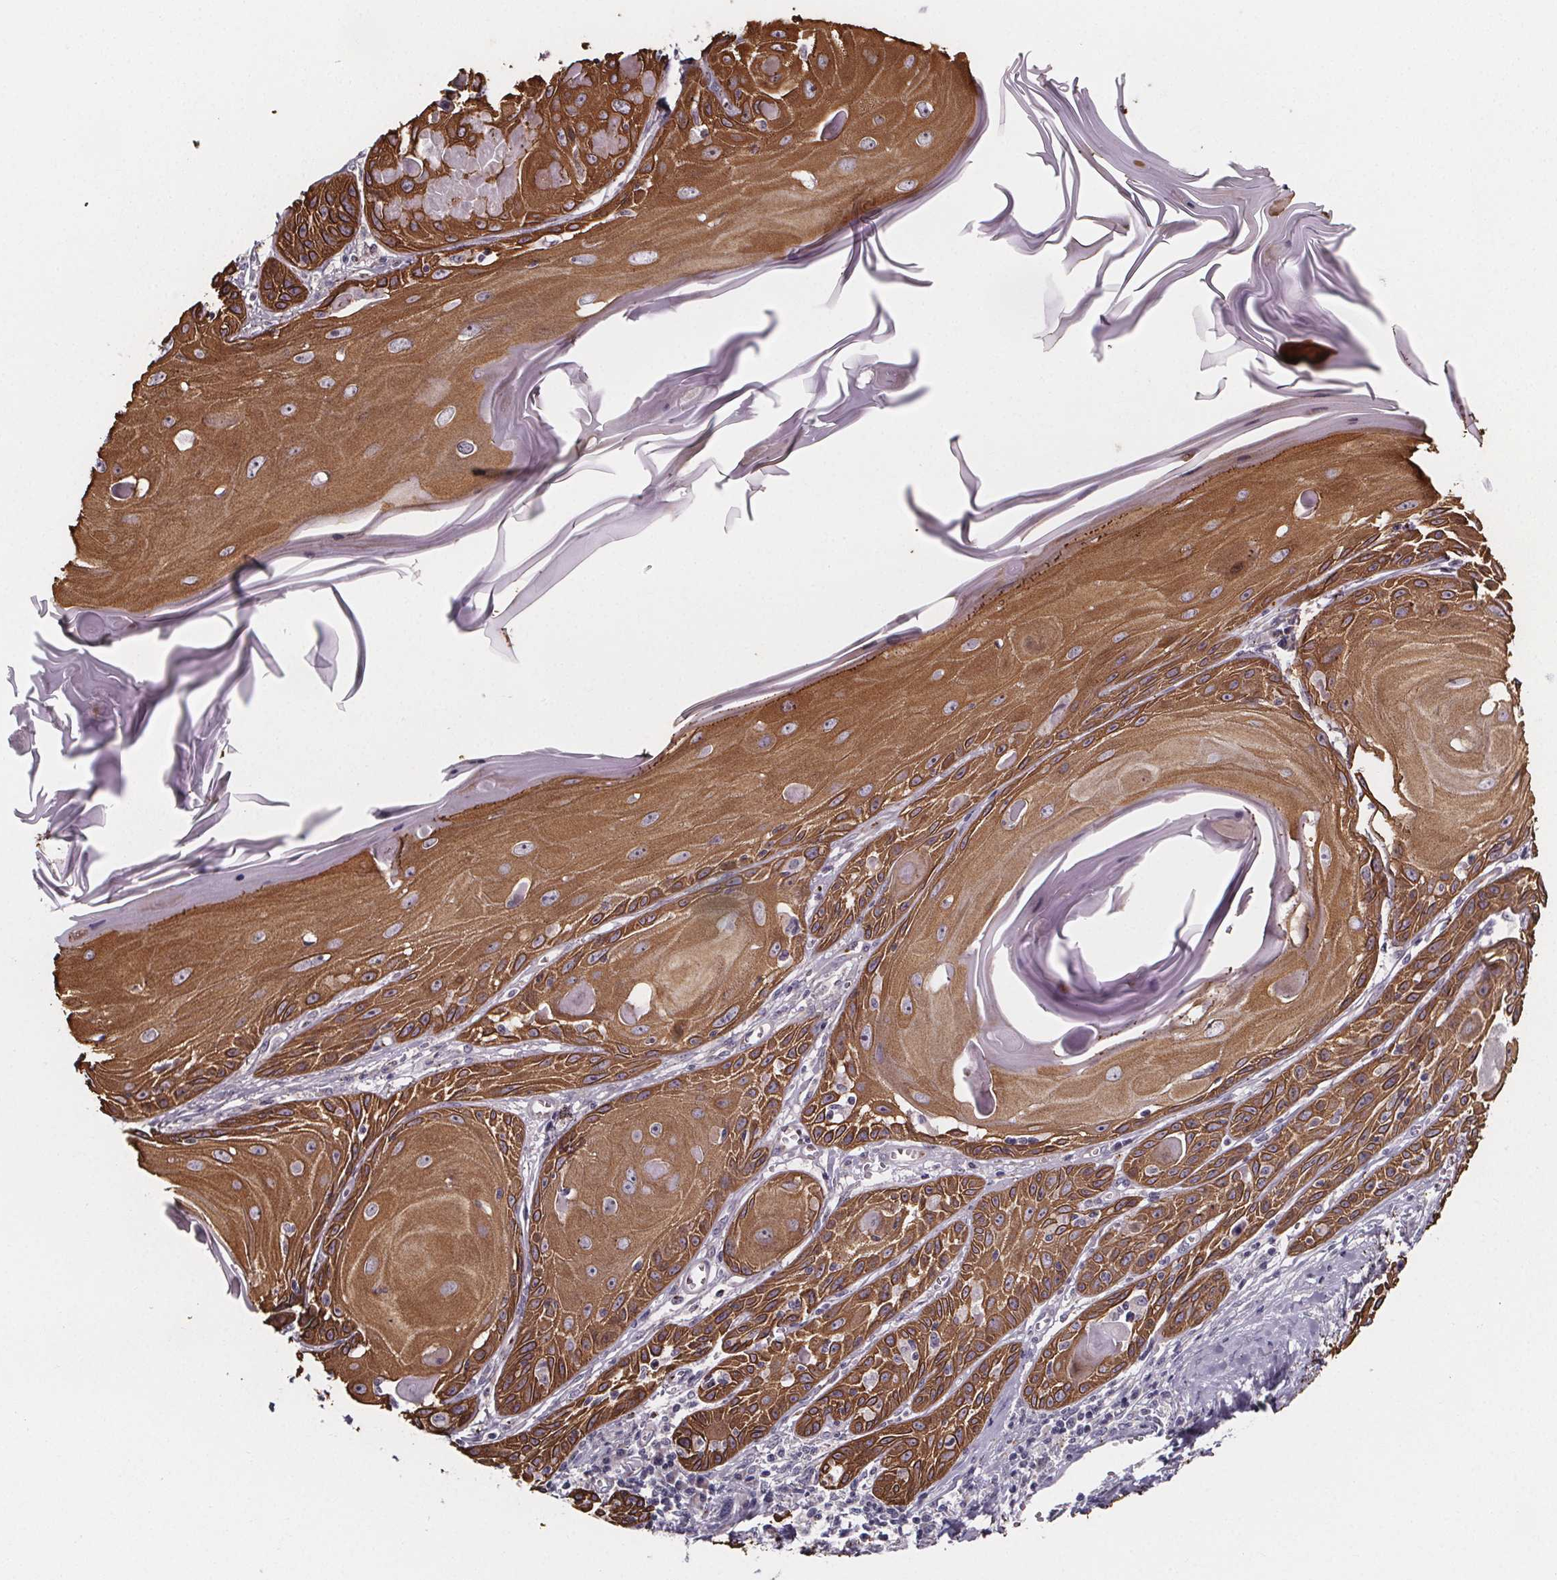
{"staining": {"intensity": "strong", "quantity": ">75%", "location": "cytoplasmic/membranous"}, "tissue": "skin cancer", "cell_type": "Tumor cells", "image_type": "cancer", "snomed": [{"axis": "morphology", "description": "Squamous cell carcinoma, NOS"}, {"axis": "topography", "description": "Skin"}, {"axis": "topography", "description": "Vulva"}], "caption": "Human skin cancer stained with a protein marker demonstrates strong staining in tumor cells.", "gene": "NDST1", "patient": {"sex": "female", "age": 85}}